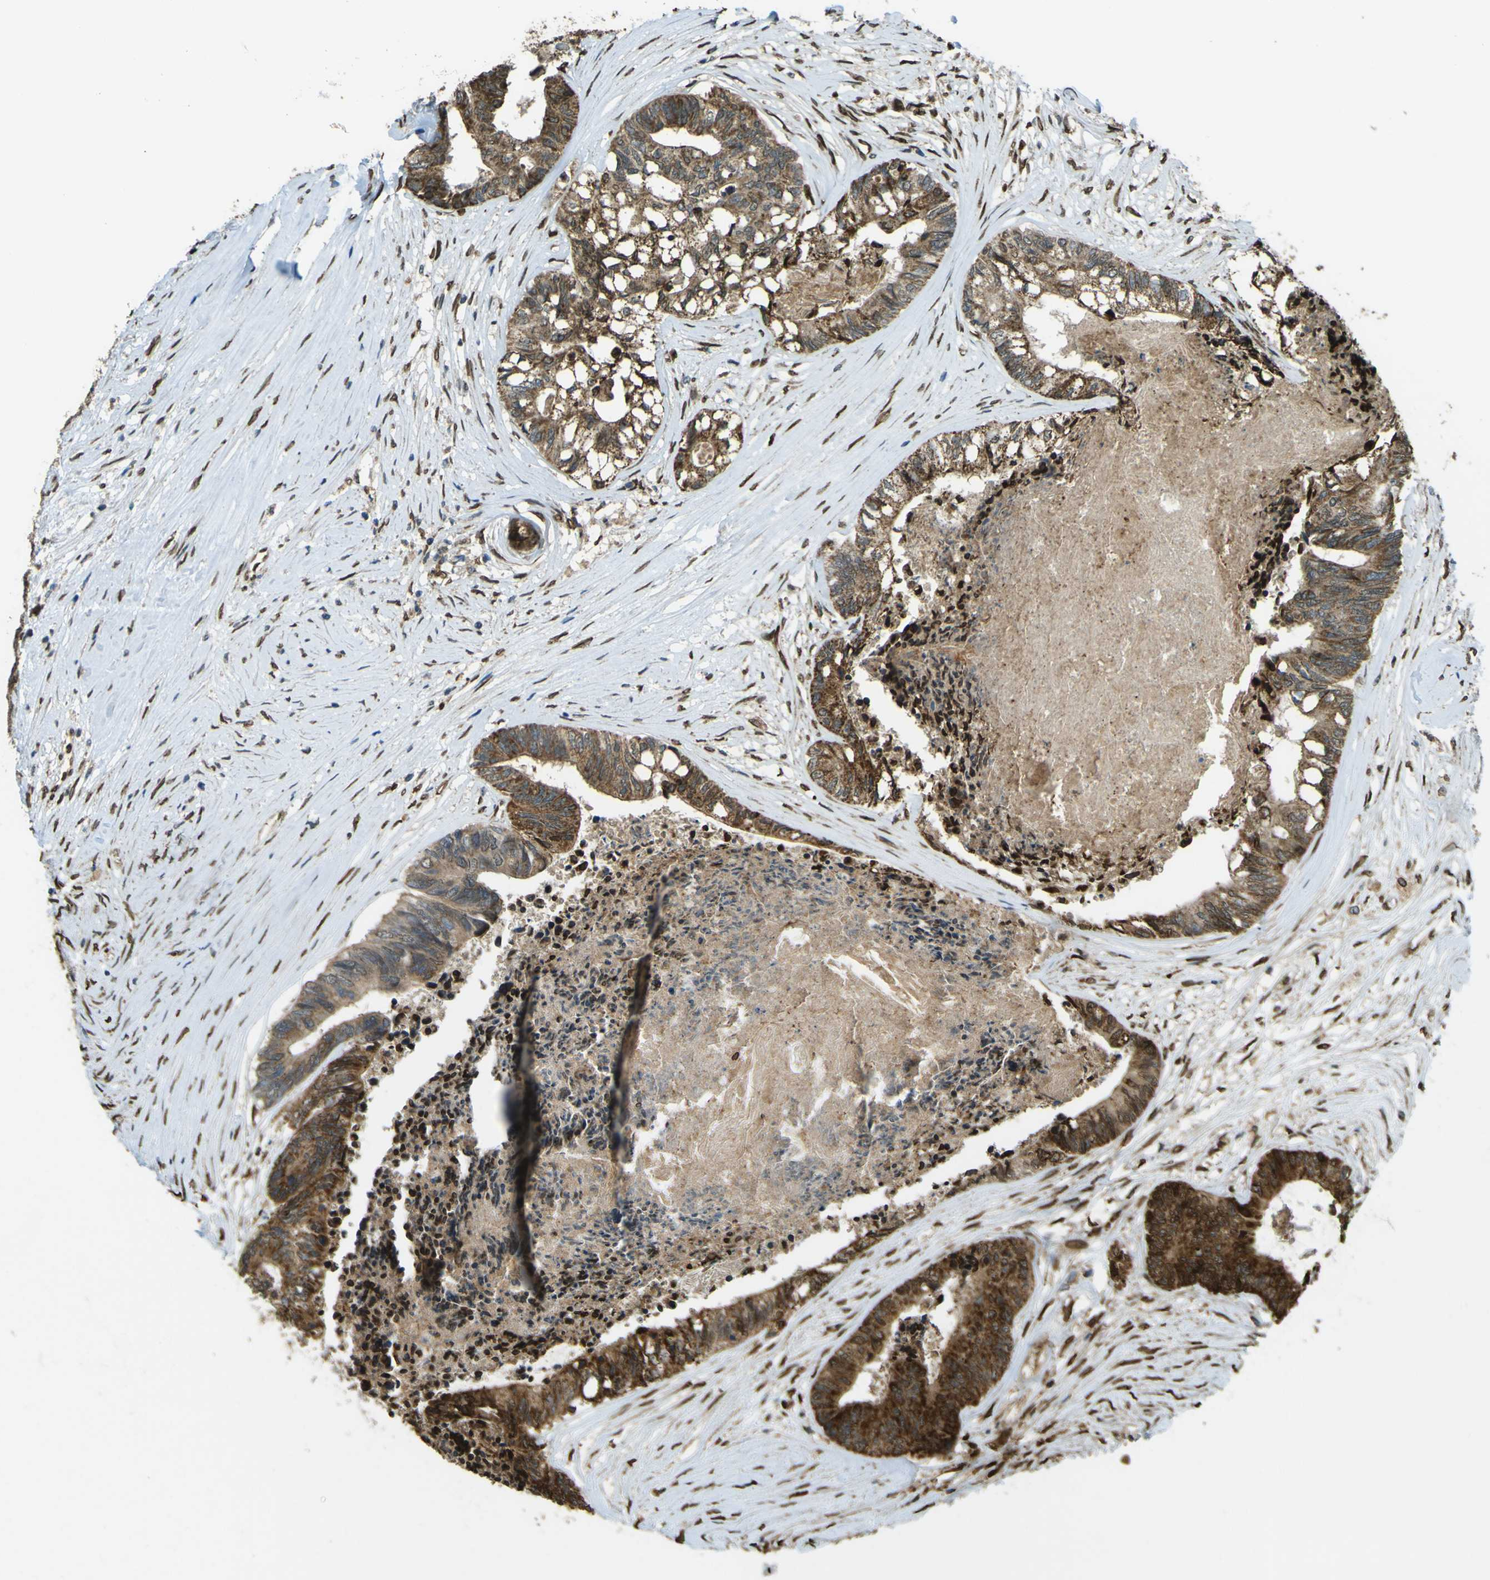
{"staining": {"intensity": "moderate", "quantity": ">75%", "location": "cytoplasmic/membranous"}, "tissue": "colorectal cancer", "cell_type": "Tumor cells", "image_type": "cancer", "snomed": [{"axis": "morphology", "description": "Adenocarcinoma, NOS"}, {"axis": "topography", "description": "Rectum"}], "caption": "Brown immunohistochemical staining in adenocarcinoma (colorectal) displays moderate cytoplasmic/membranous positivity in approximately >75% of tumor cells. The protein is shown in brown color, while the nuclei are stained blue.", "gene": "GALNT1", "patient": {"sex": "male", "age": 63}}